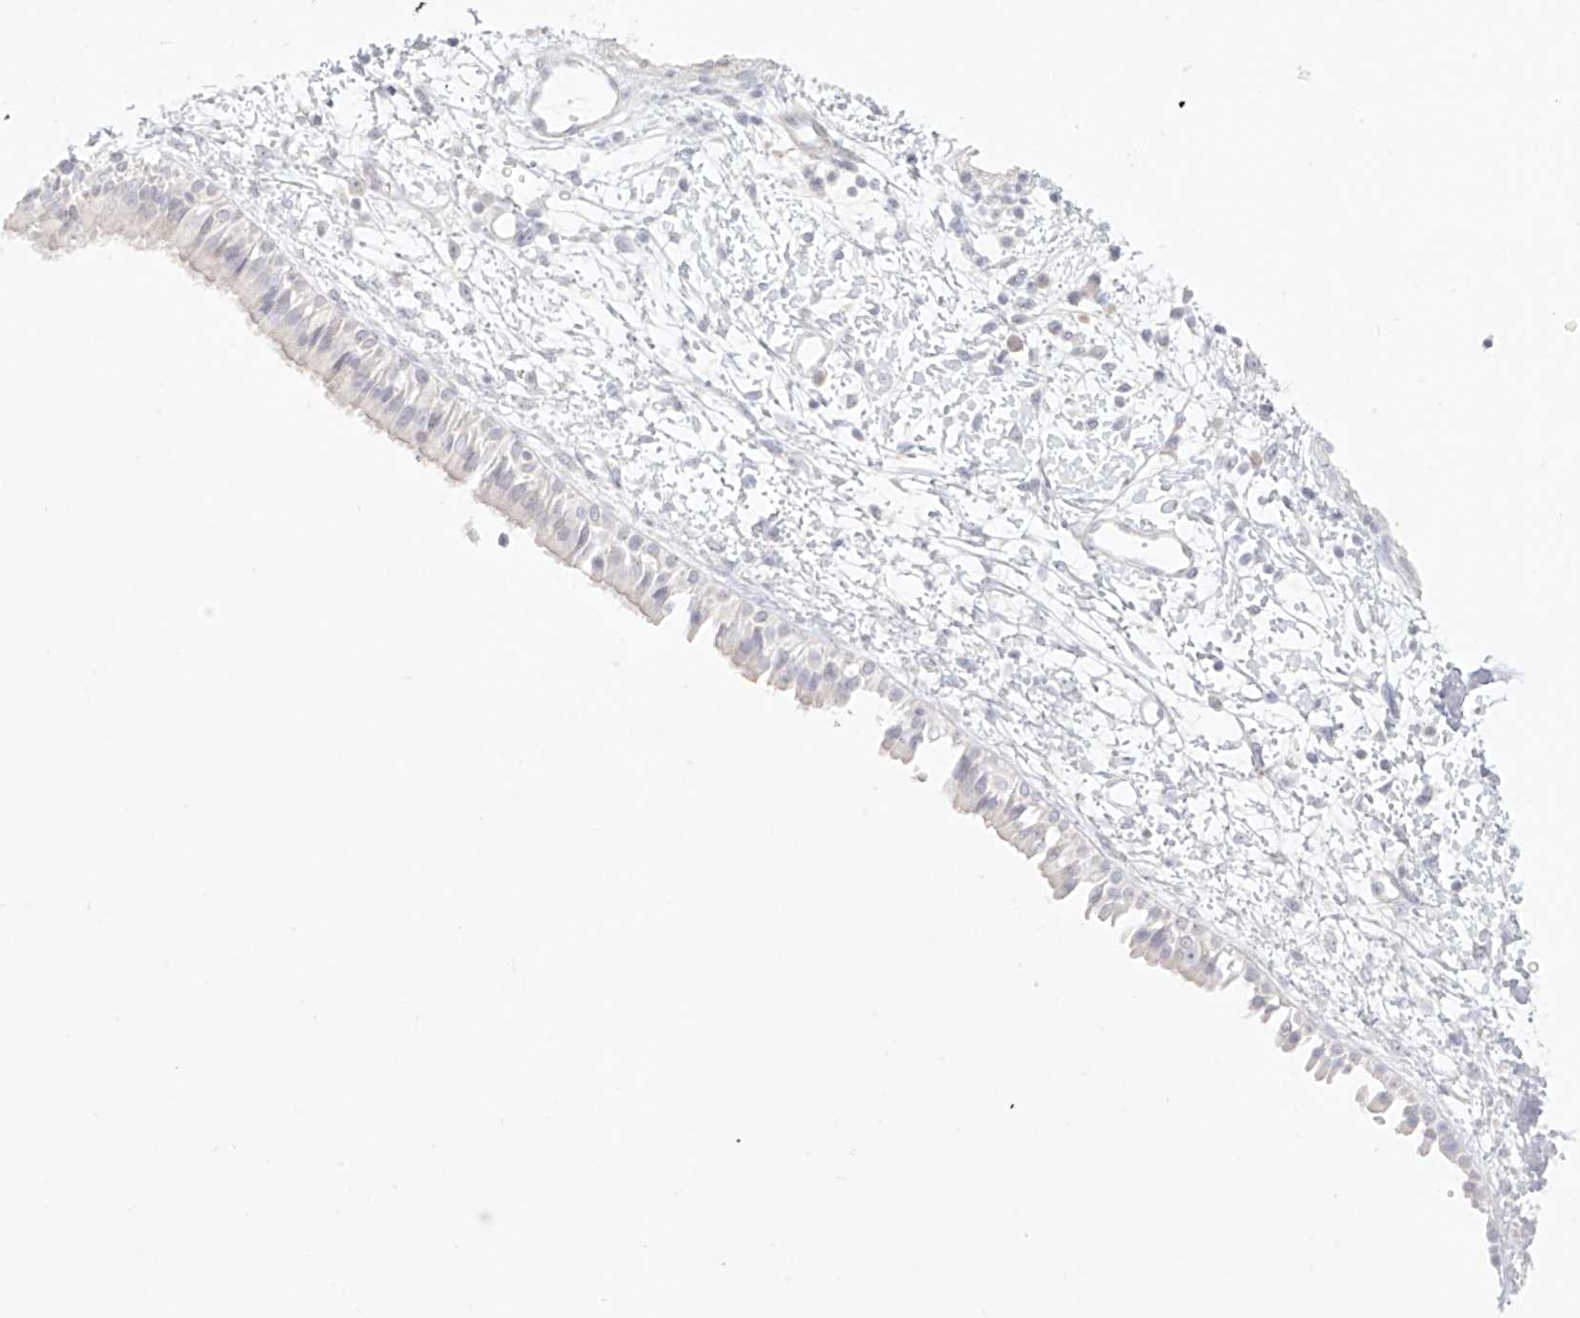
{"staining": {"intensity": "negative", "quantity": "none", "location": "none"}, "tissue": "nasopharynx", "cell_type": "Respiratory epithelial cells", "image_type": "normal", "snomed": [{"axis": "morphology", "description": "Normal tissue, NOS"}, {"axis": "topography", "description": "Nasopharynx"}], "caption": "Human nasopharynx stained for a protein using immunohistochemistry displays no positivity in respiratory epithelial cells.", "gene": "TGM4", "patient": {"sex": "male", "age": 22}}